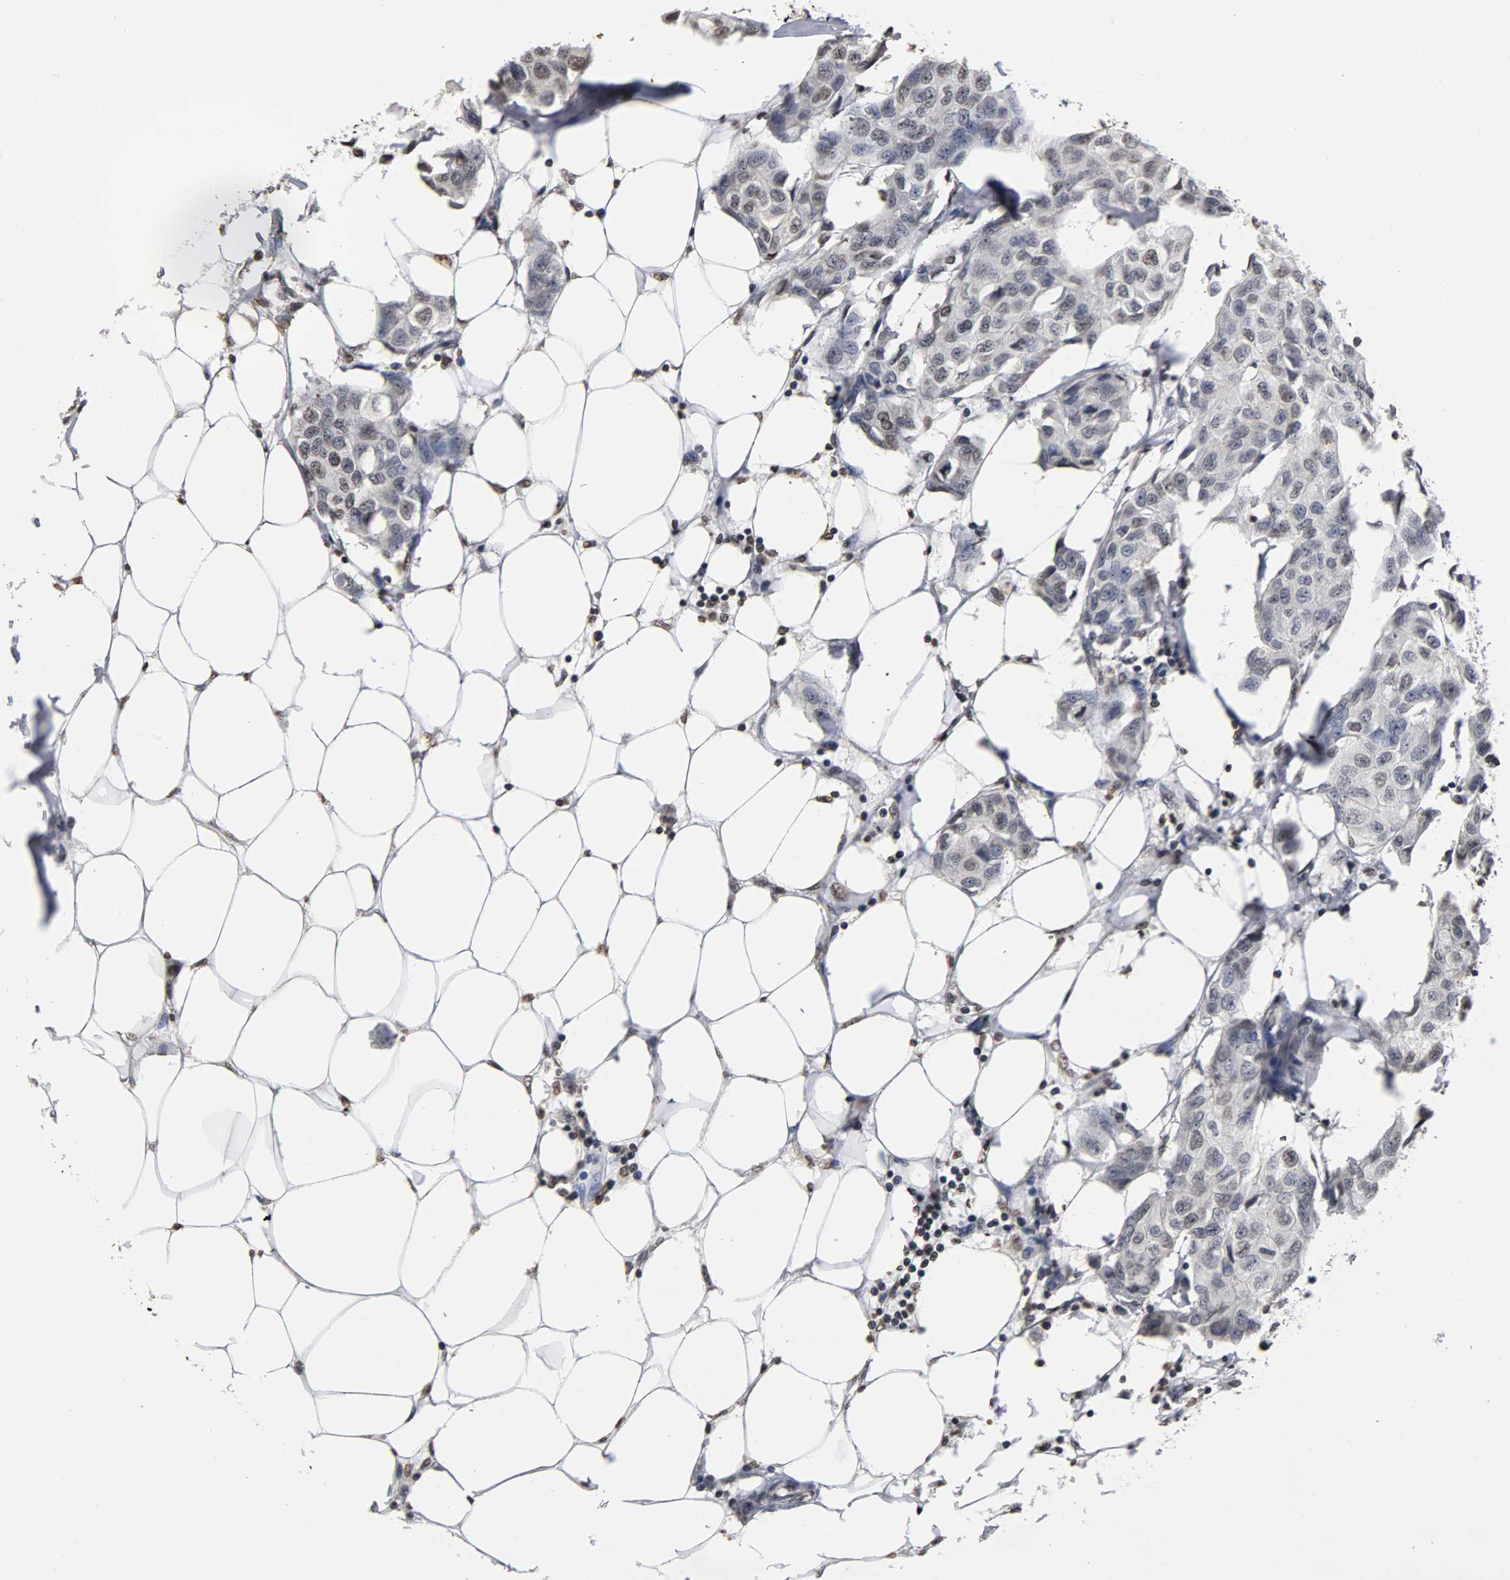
{"staining": {"intensity": "weak", "quantity": "<25%", "location": "nuclear"}, "tissue": "breast cancer", "cell_type": "Tumor cells", "image_type": "cancer", "snomed": [{"axis": "morphology", "description": "Duct carcinoma"}, {"axis": "topography", "description": "Breast"}], "caption": "Human breast cancer stained for a protein using immunohistochemistry (IHC) displays no expression in tumor cells.", "gene": "ERCC2", "patient": {"sex": "female", "age": 80}}